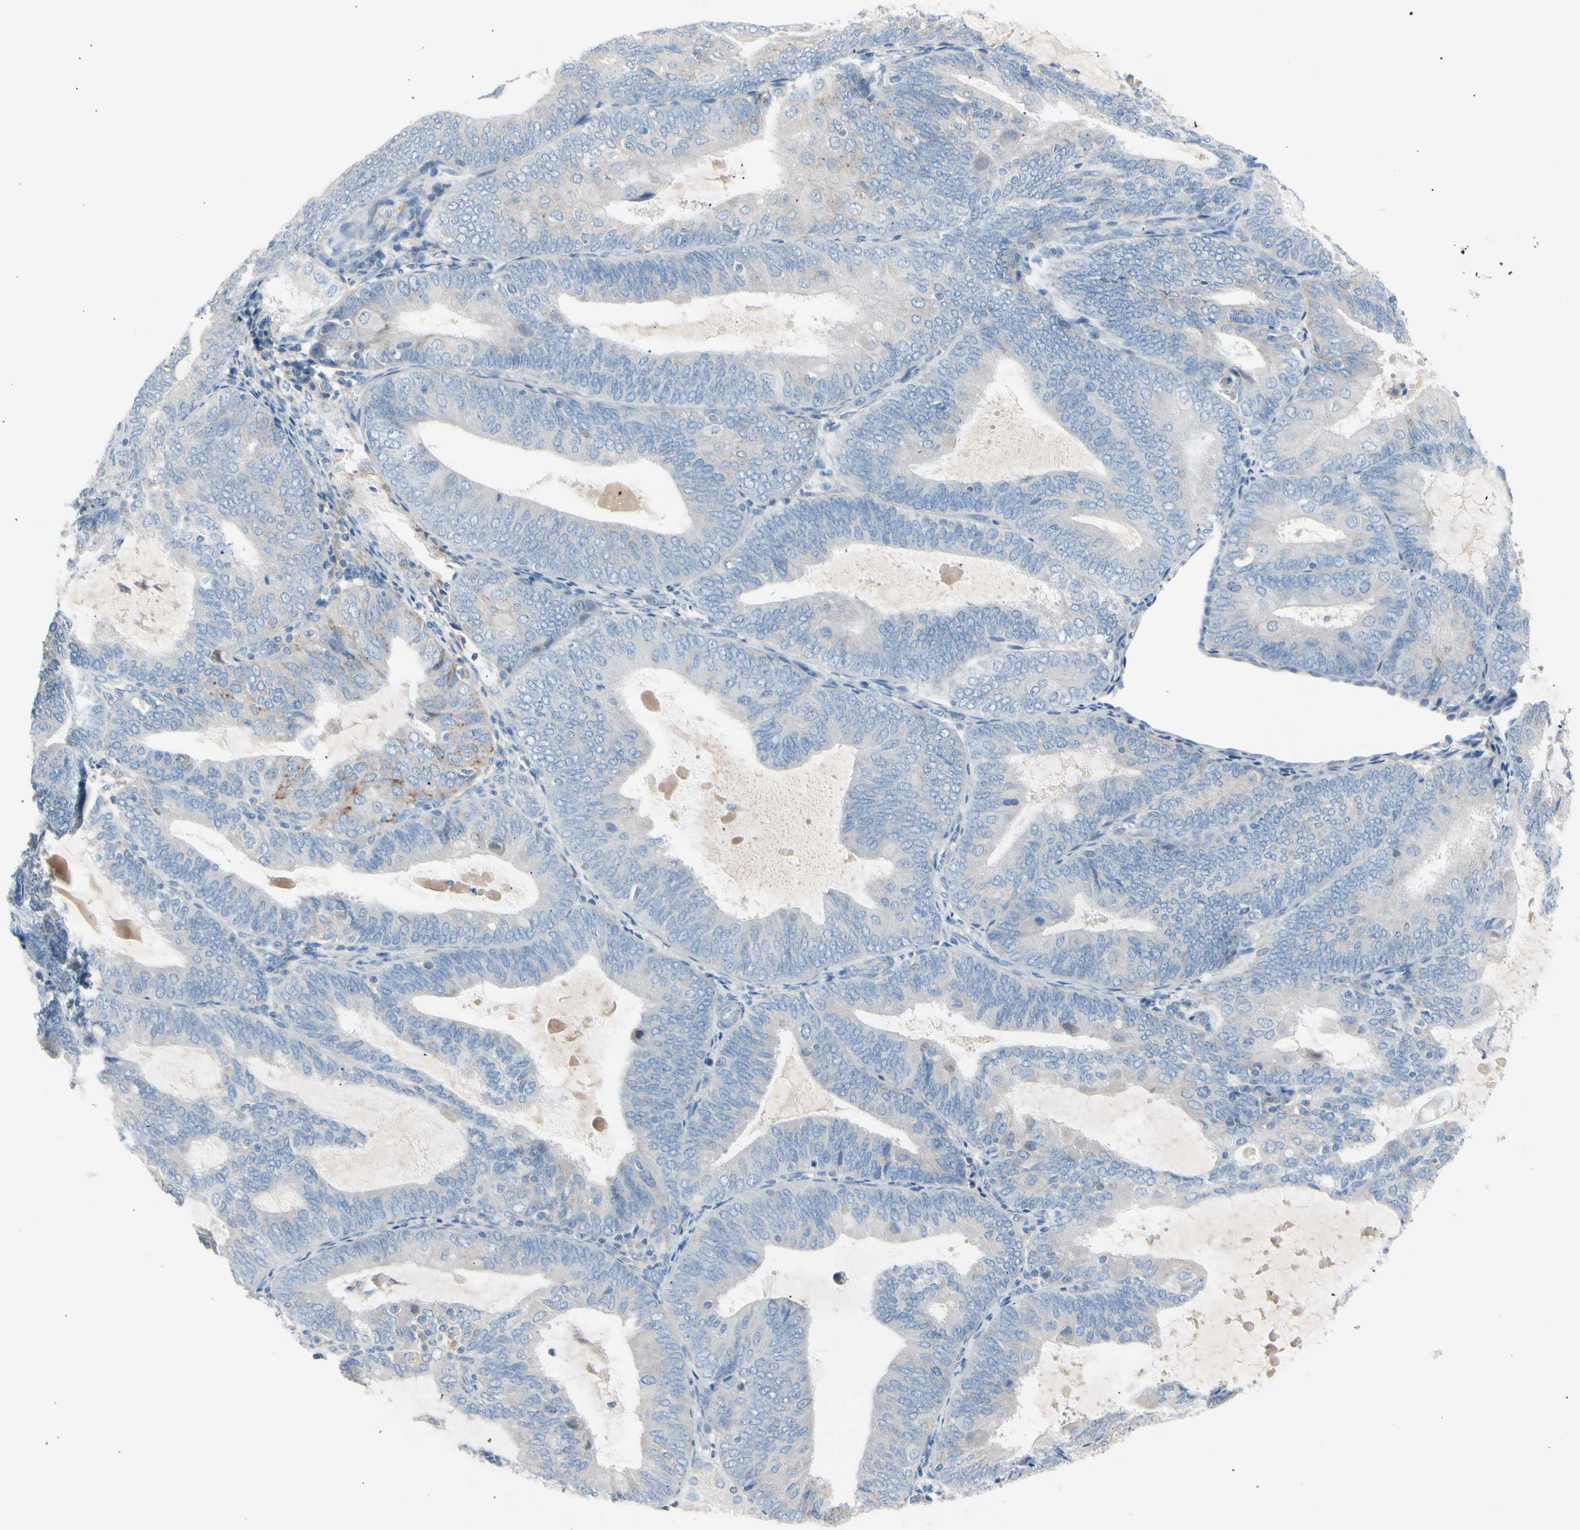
{"staining": {"intensity": "weak", "quantity": "<25%", "location": "cytoplasmic/membranous"}, "tissue": "endometrial cancer", "cell_type": "Tumor cells", "image_type": "cancer", "snomed": [{"axis": "morphology", "description": "Adenocarcinoma, NOS"}, {"axis": "topography", "description": "Endometrium"}], "caption": "Endometrial cancer was stained to show a protein in brown. There is no significant positivity in tumor cells. The staining is performed using DAB (3,3'-diaminobenzidine) brown chromogen with nuclei counter-stained in using hematoxylin.", "gene": "CASQ1", "patient": {"sex": "female", "age": 81}}